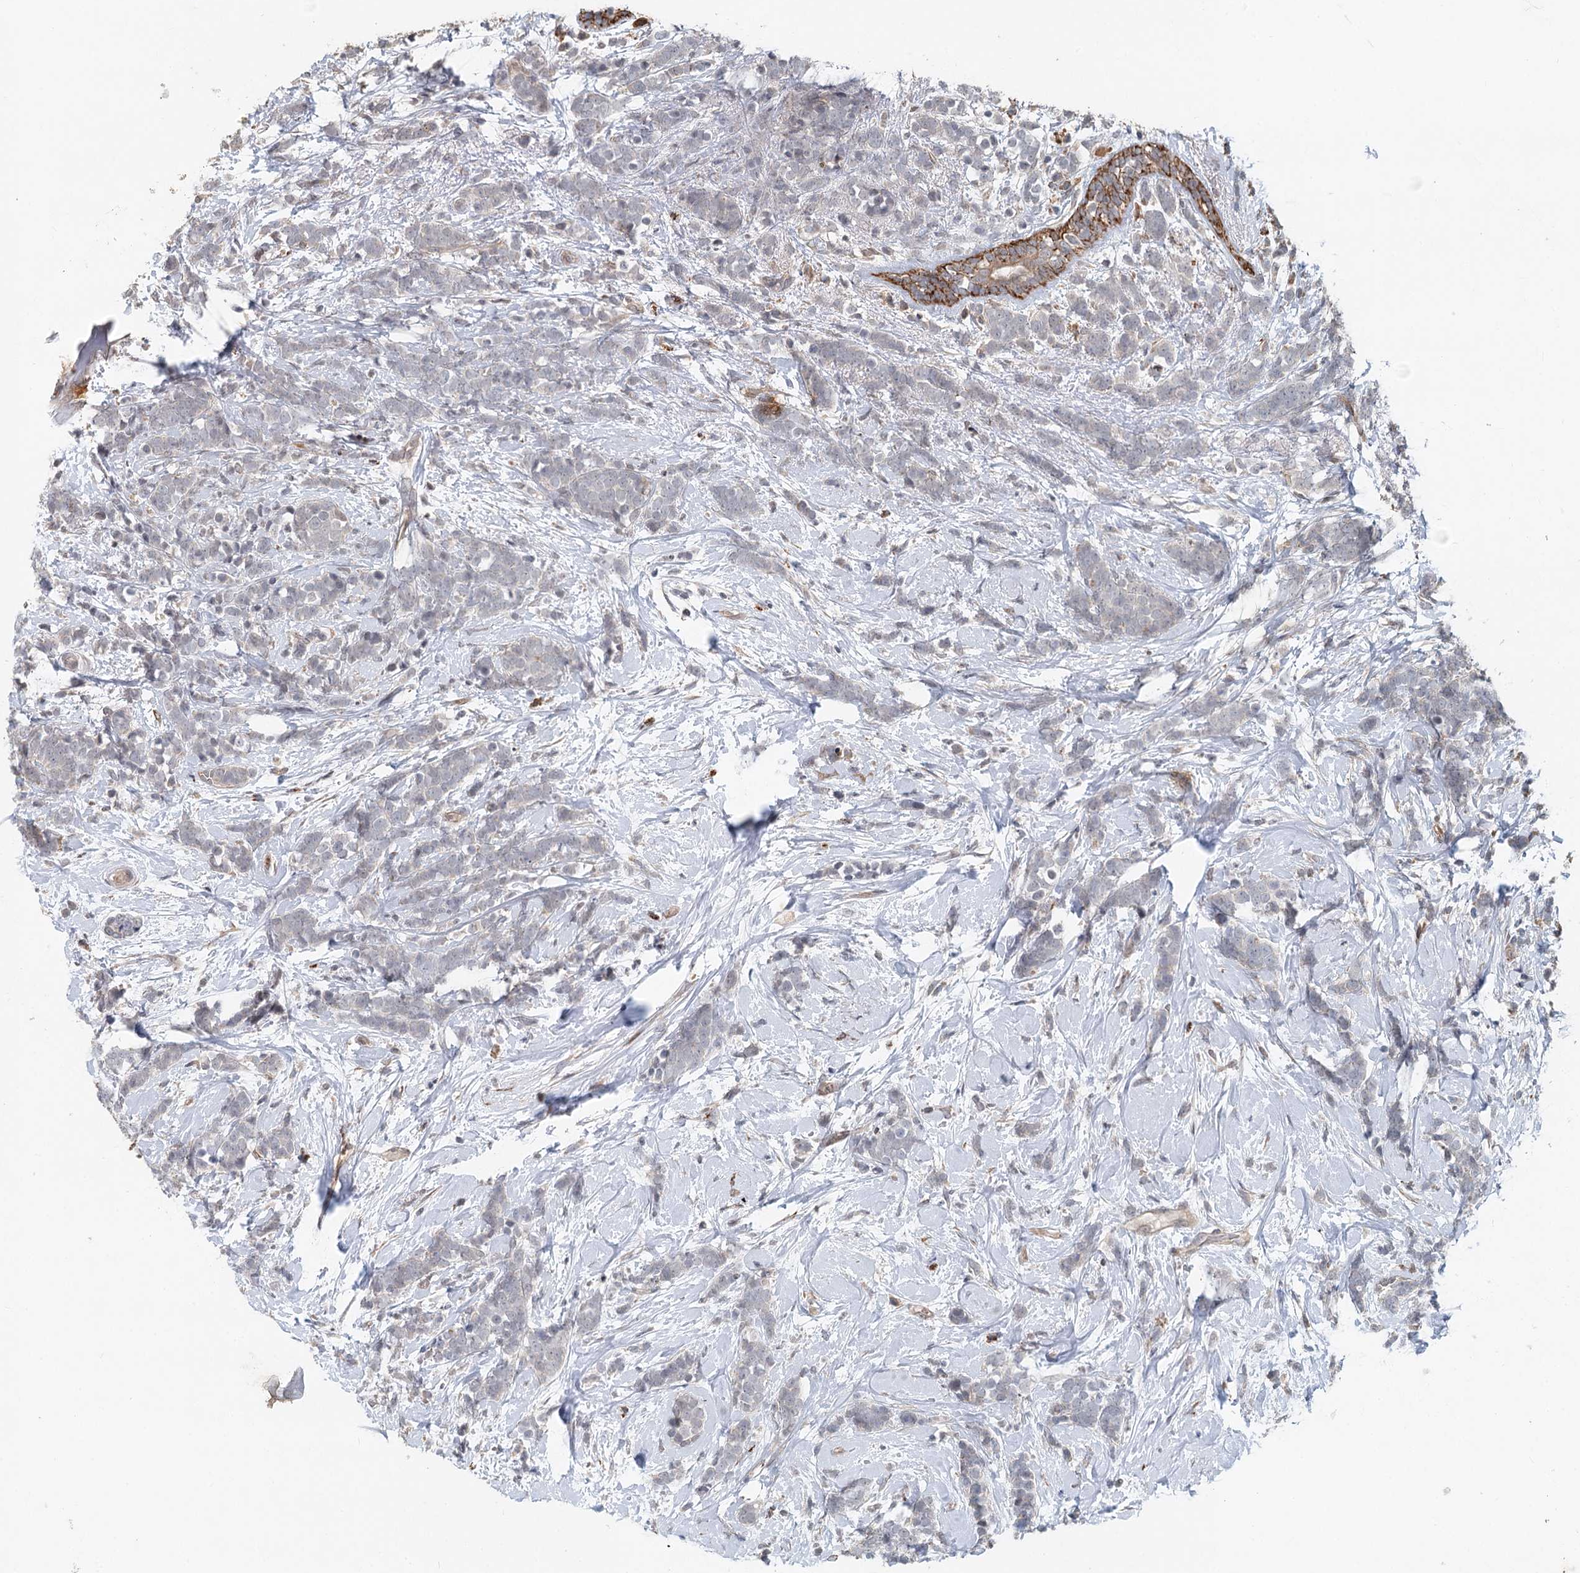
{"staining": {"intensity": "negative", "quantity": "none", "location": "none"}, "tissue": "breast cancer", "cell_type": "Tumor cells", "image_type": "cancer", "snomed": [{"axis": "morphology", "description": "Lobular carcinoma"}, {"axis": "topography", "description": "Breast"}], "caption": "Immunohistochemistry histopathology image of breast cancer (lobular carcinoma) stained for a protein (brown), which reveals no positivity in tumor cells. (DAB immunohistochemistry (IHC), high magnification).", "gene": "RNF111", "patient": {"sex": "female", "age": 58}}